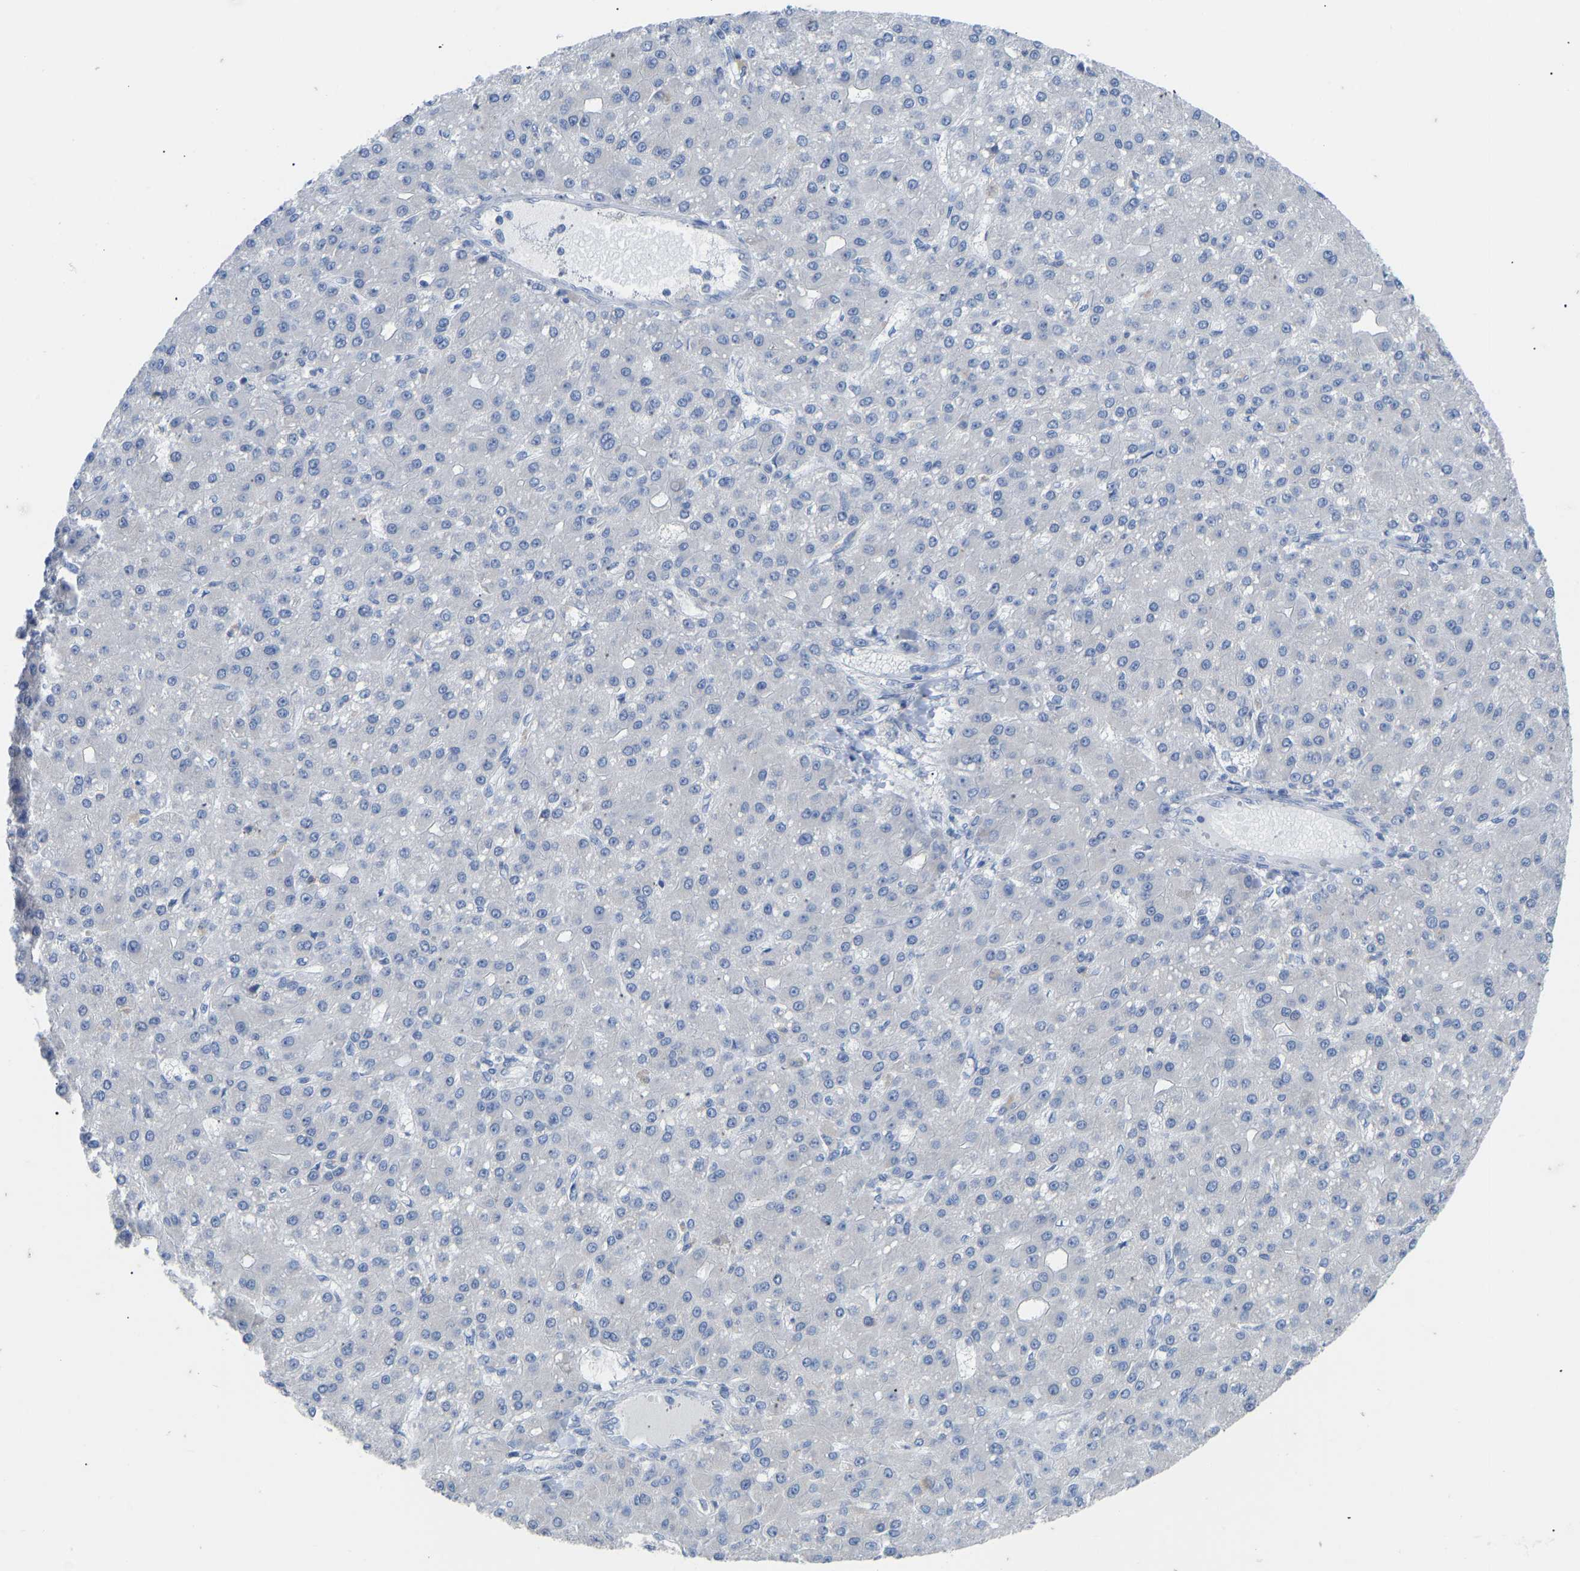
{"staining": {"intensity": "negative", "quantity": "none", "location": "none"}, "tissue": "liver cancer", "cell_type": "Tumor cells", "image_type": "cancer", "snomed": [{"axis": "morphology", "description": "Carcinoma, Hepatocellular, NOS"}, {"axis": "topography", "description": "Liver"}], "caption": "Immunohistochemistry (IHC) photomicrograph of neoplastic tissue: human liver hepatocellular carcinoma stained with DAB (3,3'-diaminobenzidine) shows no significant protein staining in tumor cells.", "gene": "OLIG2", "patient": {"sex": "male", "age": 67}}